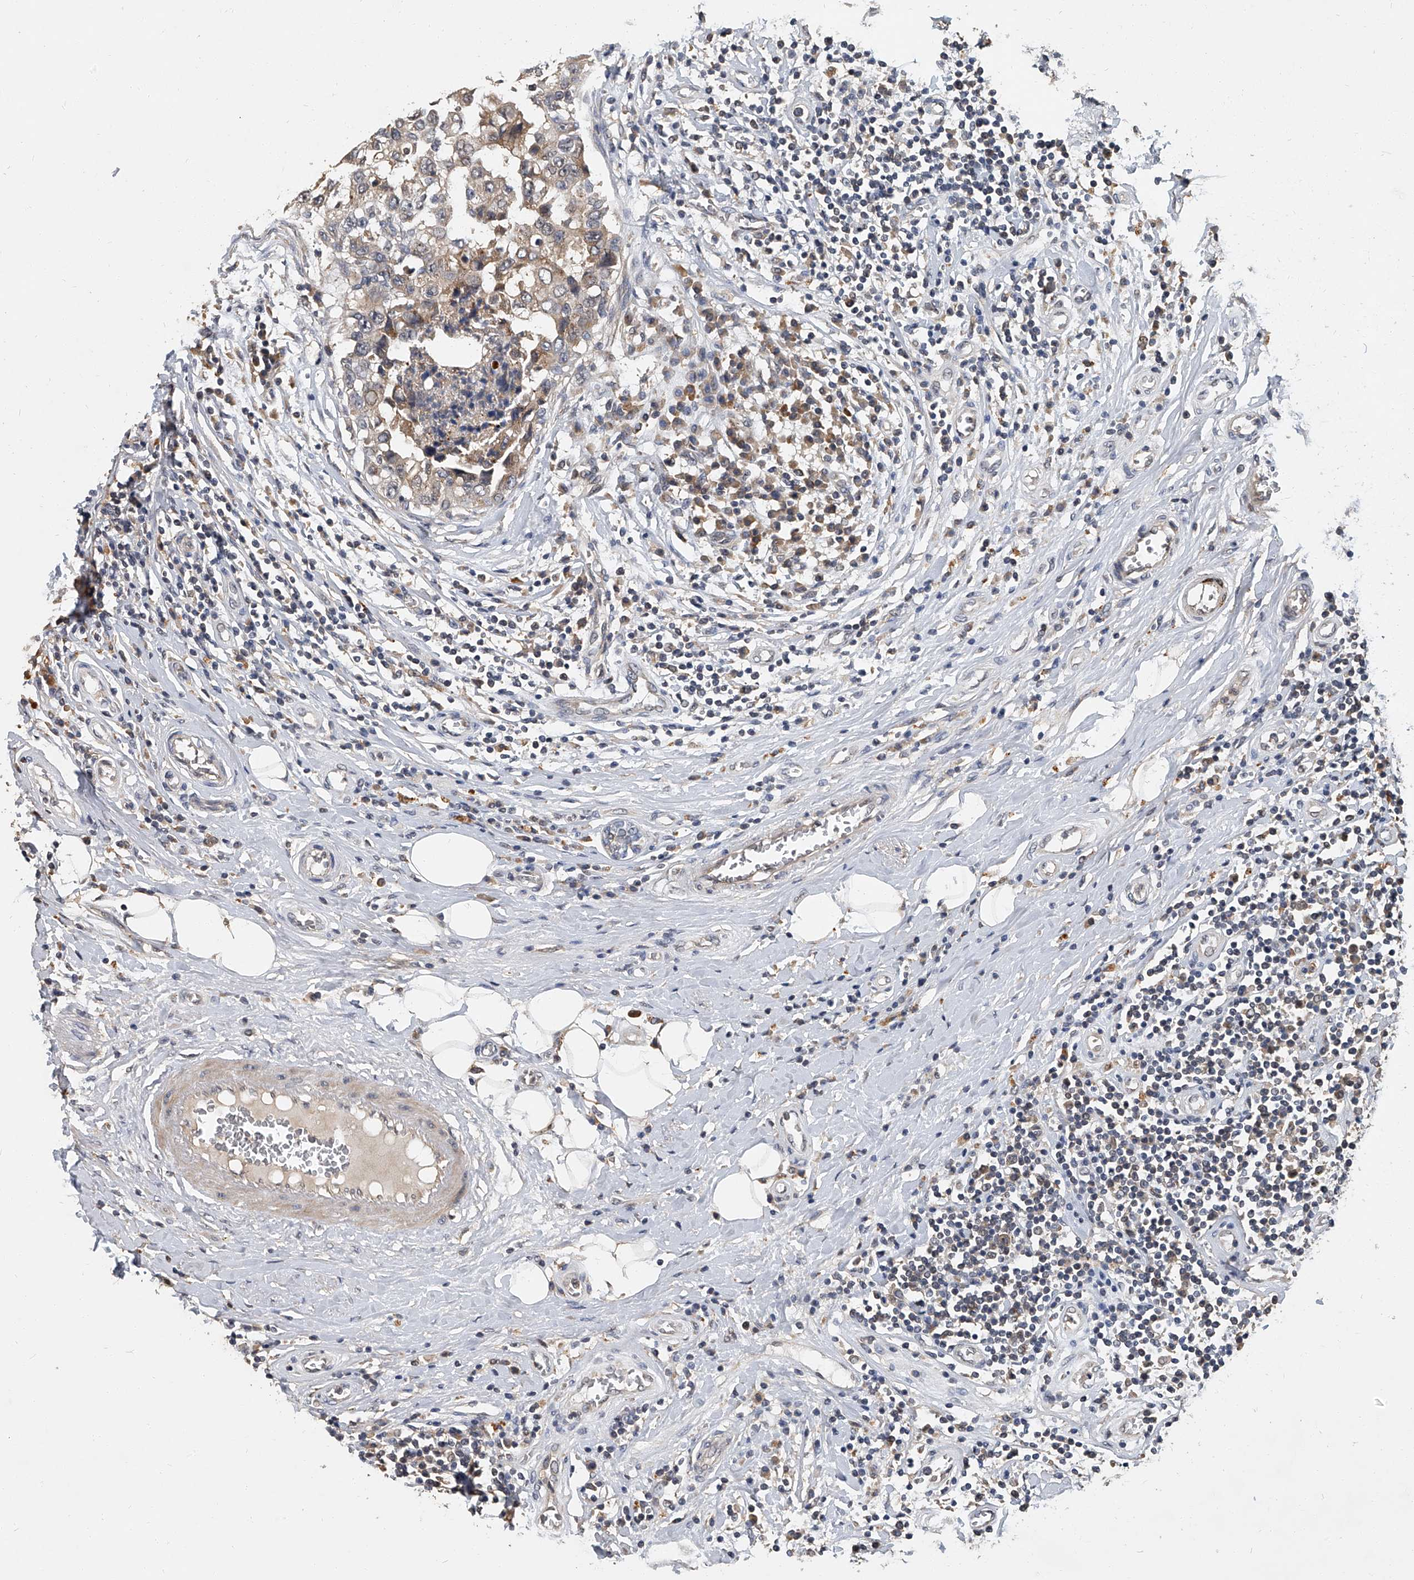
{"staining": {"intensity": "weak", "quantity": ">75%", "location": "cytoplasmic/membranous"}, "tissue": "breast cancer", "cell_type": "Tumor cells", "image_type": "cancer", "snomed": [{"axis": "morphology", "description": "Duct carcinoma"}, {"axis": "topography", "description": "Breast"}], "caption": "Immunohistochemical staining of infiltrating ductal carcinoma (breast) demonstrates low levels of weak cytoplasmic/membranous protein positivity in about >75% of tumor cells.", "gene": "JAG2", "patient": {"sex": "female", "age": 27}}